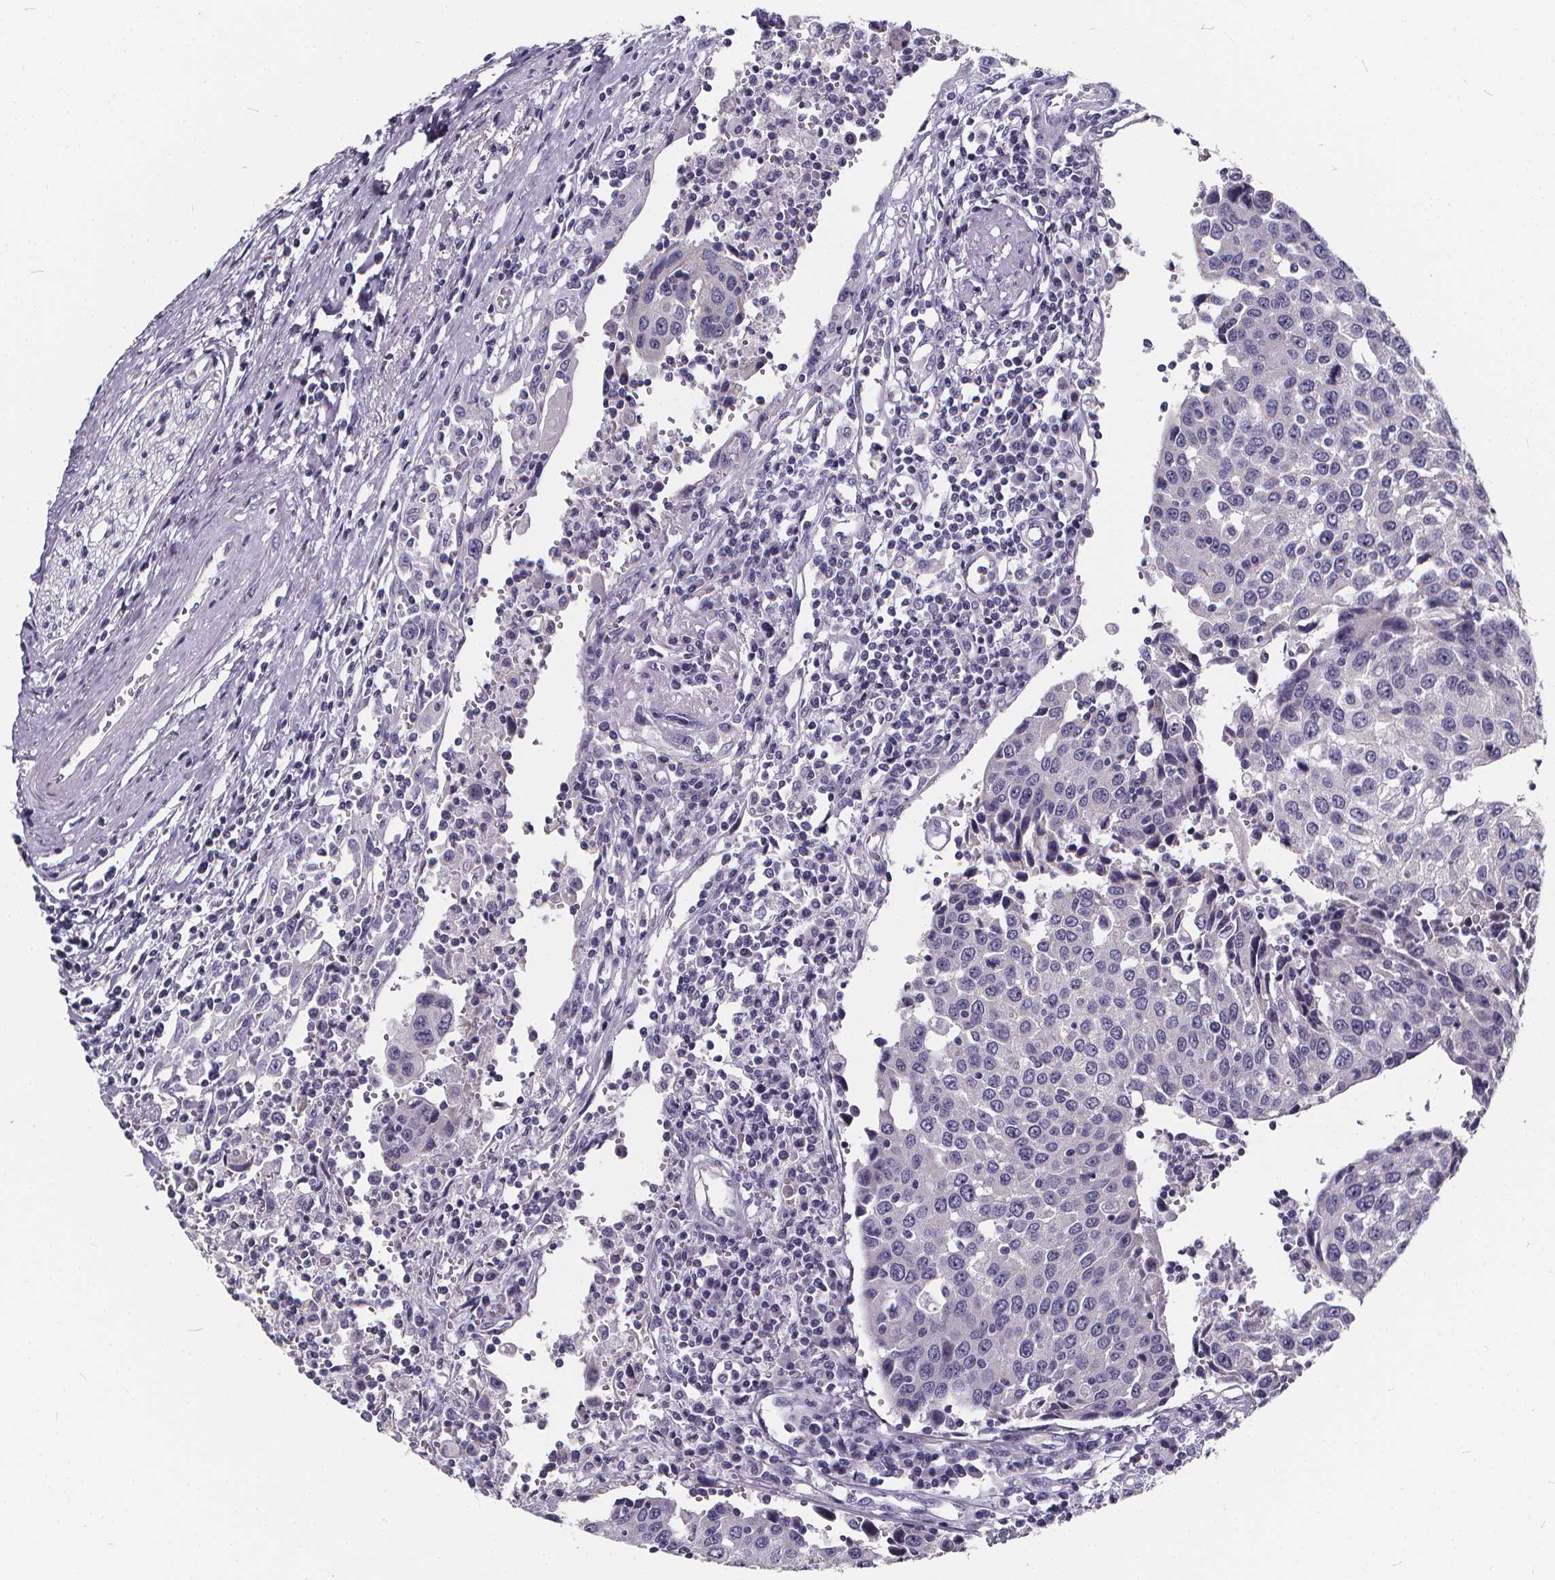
{"staining": {"intensity": "negative", "quantity": "none", "location": "none"}, "tissue": "urothelial cancer", "cell_type": "Tumor cells", "image_type": "cancer", "snomed": [{"axis": "morphology", "description": "Urothelial carcinoma, High grade"}, {"axis": "topography", "description": "Urinary bladder"}], "caption": "High power microscopy photomicrograph of an immunohistochemistry (IHC) photomicrograph of urothelial carcinoma (high-grade), revealing no significant staining in tumor cells.", "gene": "SPEF2", "patient": {"sex": "female", "age": 85}}